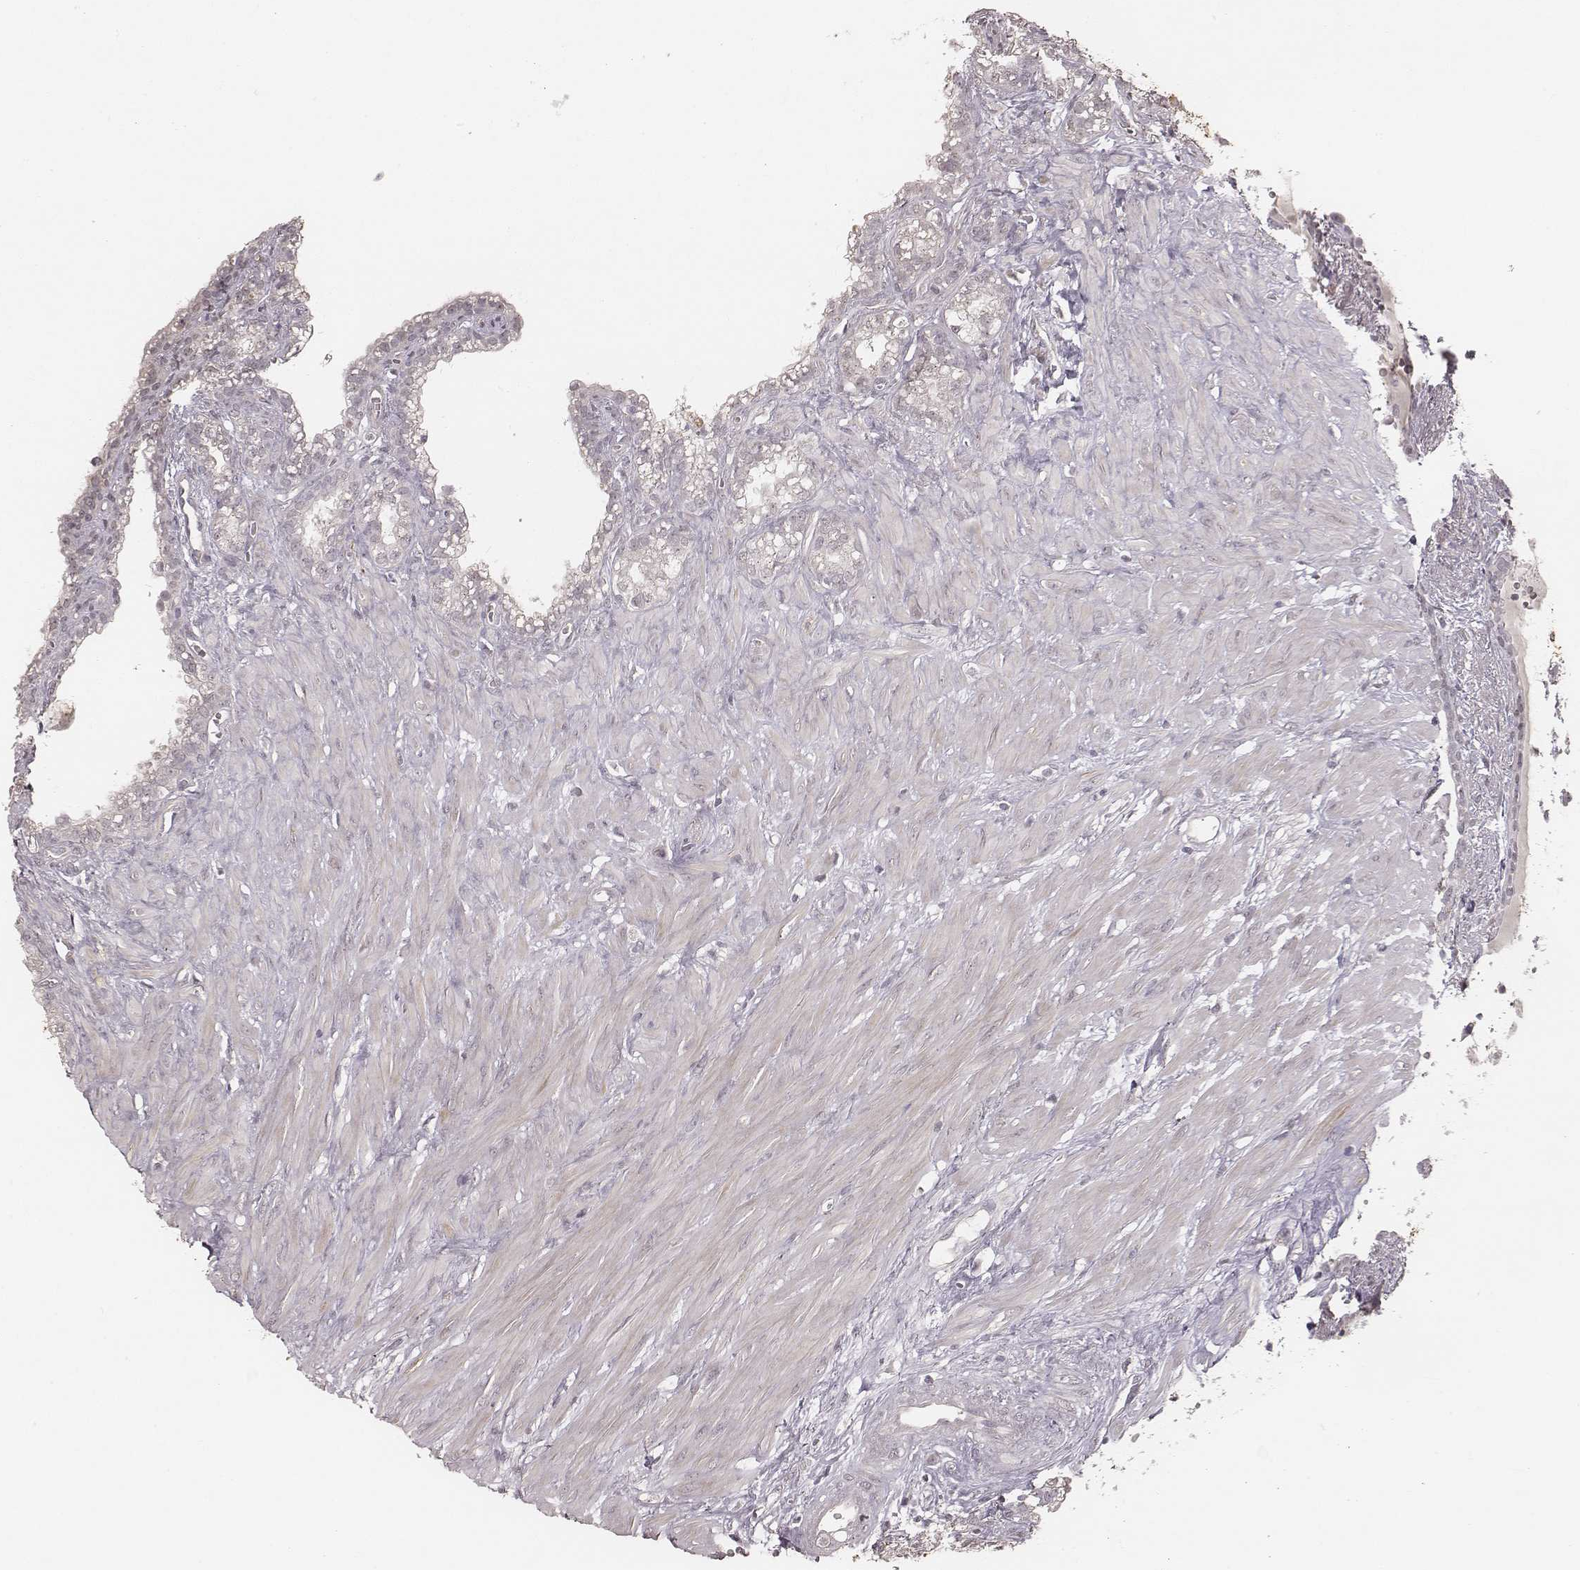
{"staining": {"intensity": "negative", "quantity": "none", "location": "none"}, "tissue": "seminal vesicle", "cell_type": "Glandular cells", "image_type": "normal", "snomed": [{"axis": "morphology", "description": "Normal tissue, NOS"}, {"axis": "morphology", "description": "Urothelial carcinoma, NOS"}, {"axis": "topography", "description": "Urinary bladder"}, {"axis": "topography", "description": "Seminal veicle"}], "caption": "A micrograph of human seminal vesicle is negative for staining in glandular cells. (Stains: DAB (3,3'-diaminobenzidine) IHC with hematoxylin counter stain, Microscopy: brightfield microscopy at high magnification).", "gene": "SLC7A4", "patient": {"sex": "male", "age": 76}}